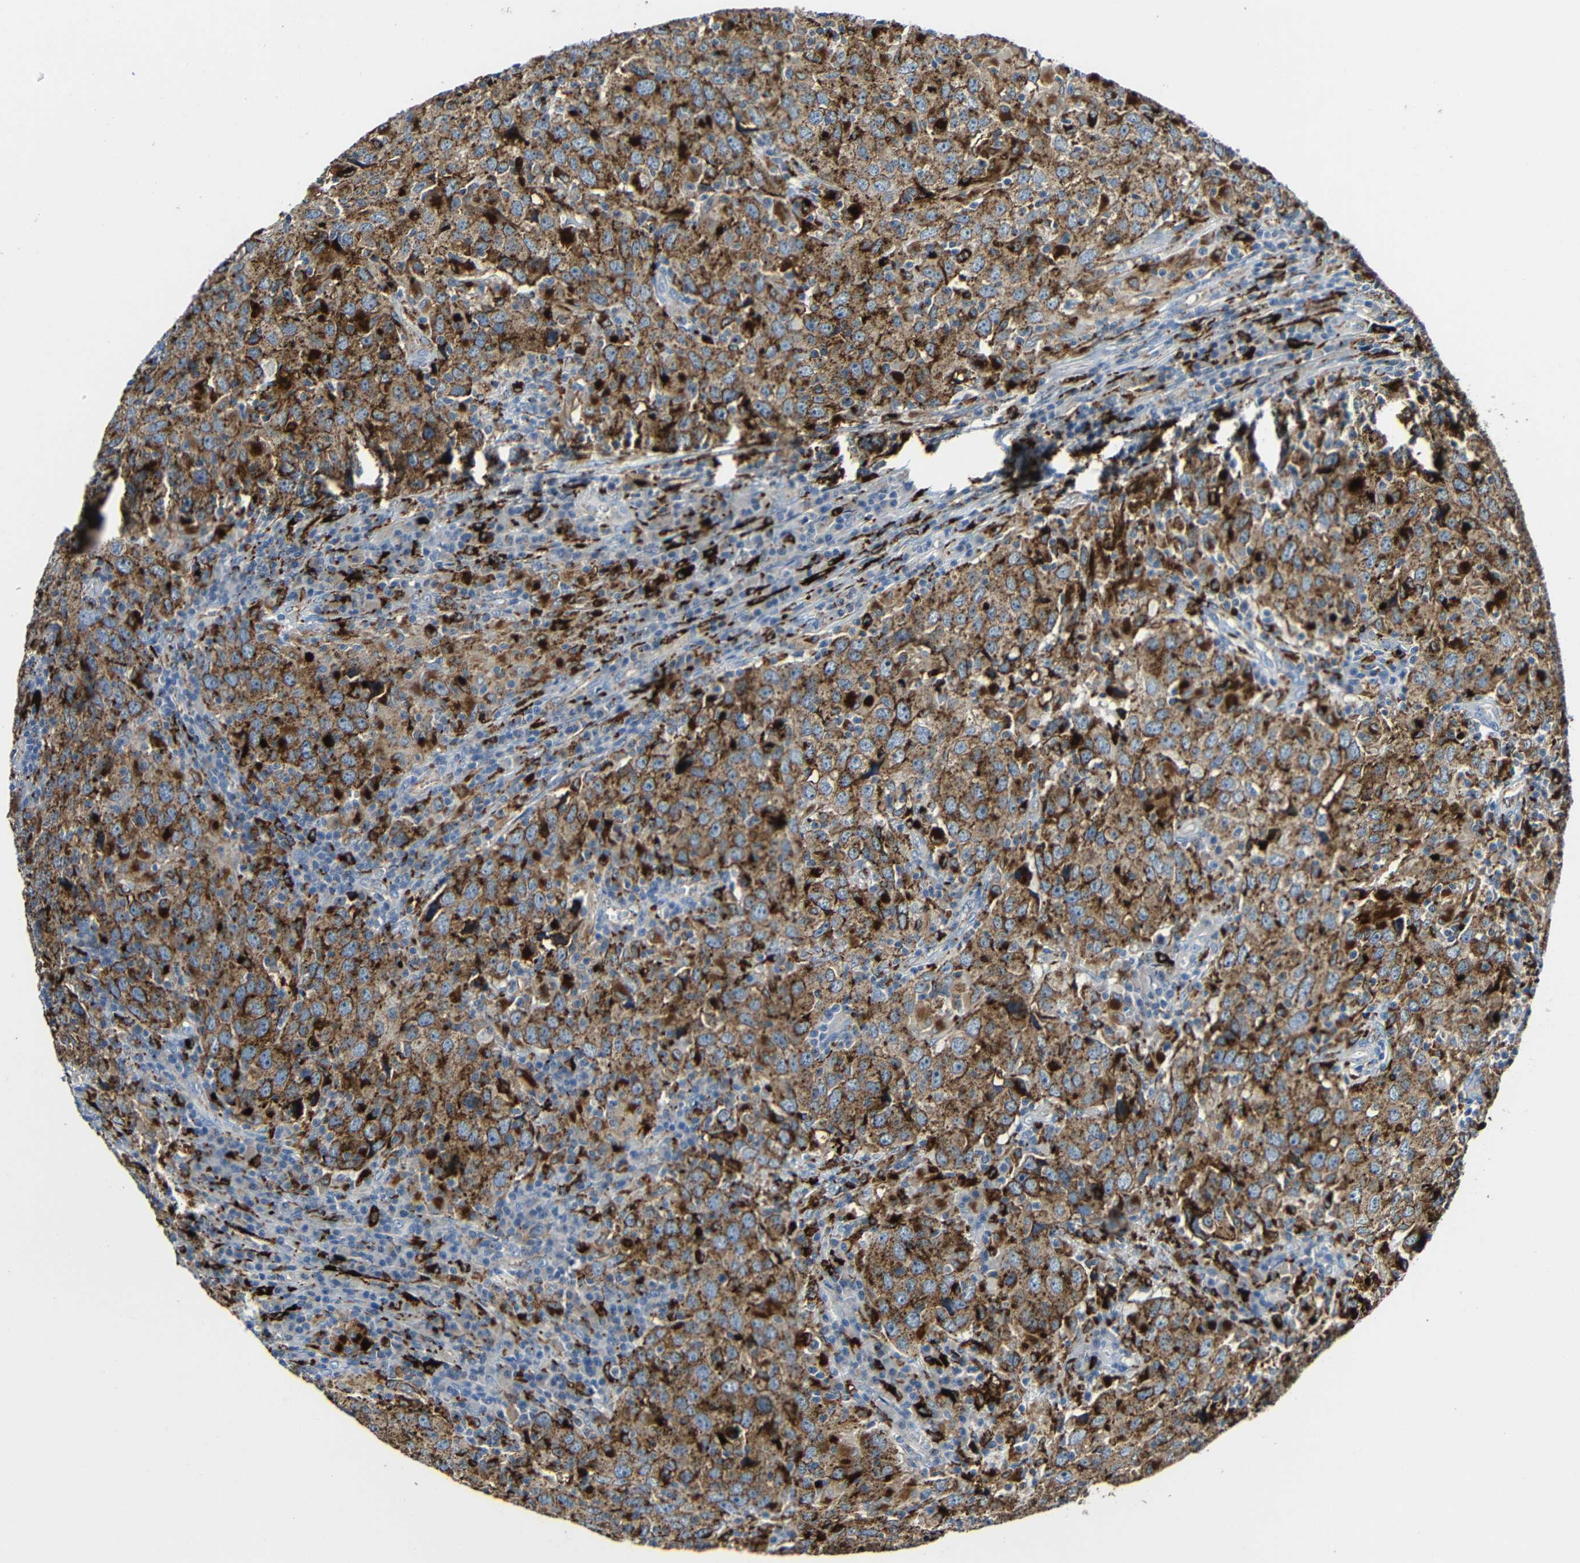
{"staining": {"intensity": "strong", "quantity": ">75%", "location": "cytoplasmic/membranous"}, "tissue": "head and neck cancer", "cell_type": "Tumor cells", "image_type": "cancer", "snomed": [{"axis": "morphology", "description": "Adenocarcinoma, NOS"}, {"axis": "topography", "description": "Salivary gland"}, {"axis": "topography", "description": "Head-Neck"}], "caption": "DAB (3,3'-diaminobenzidine) immunohistochemical staining of head and neck cancer (adenocarcinoma) shows strong cytoplasmic/membranous protein expression in approximately >75% of tumor cells. Using DAB (brown) and hematoxylin (blue) stains, captured at high magnification using brightfield microscopy.", "gene": "HLA-DMA", "patient": {"sex": "female", "age": 65}}